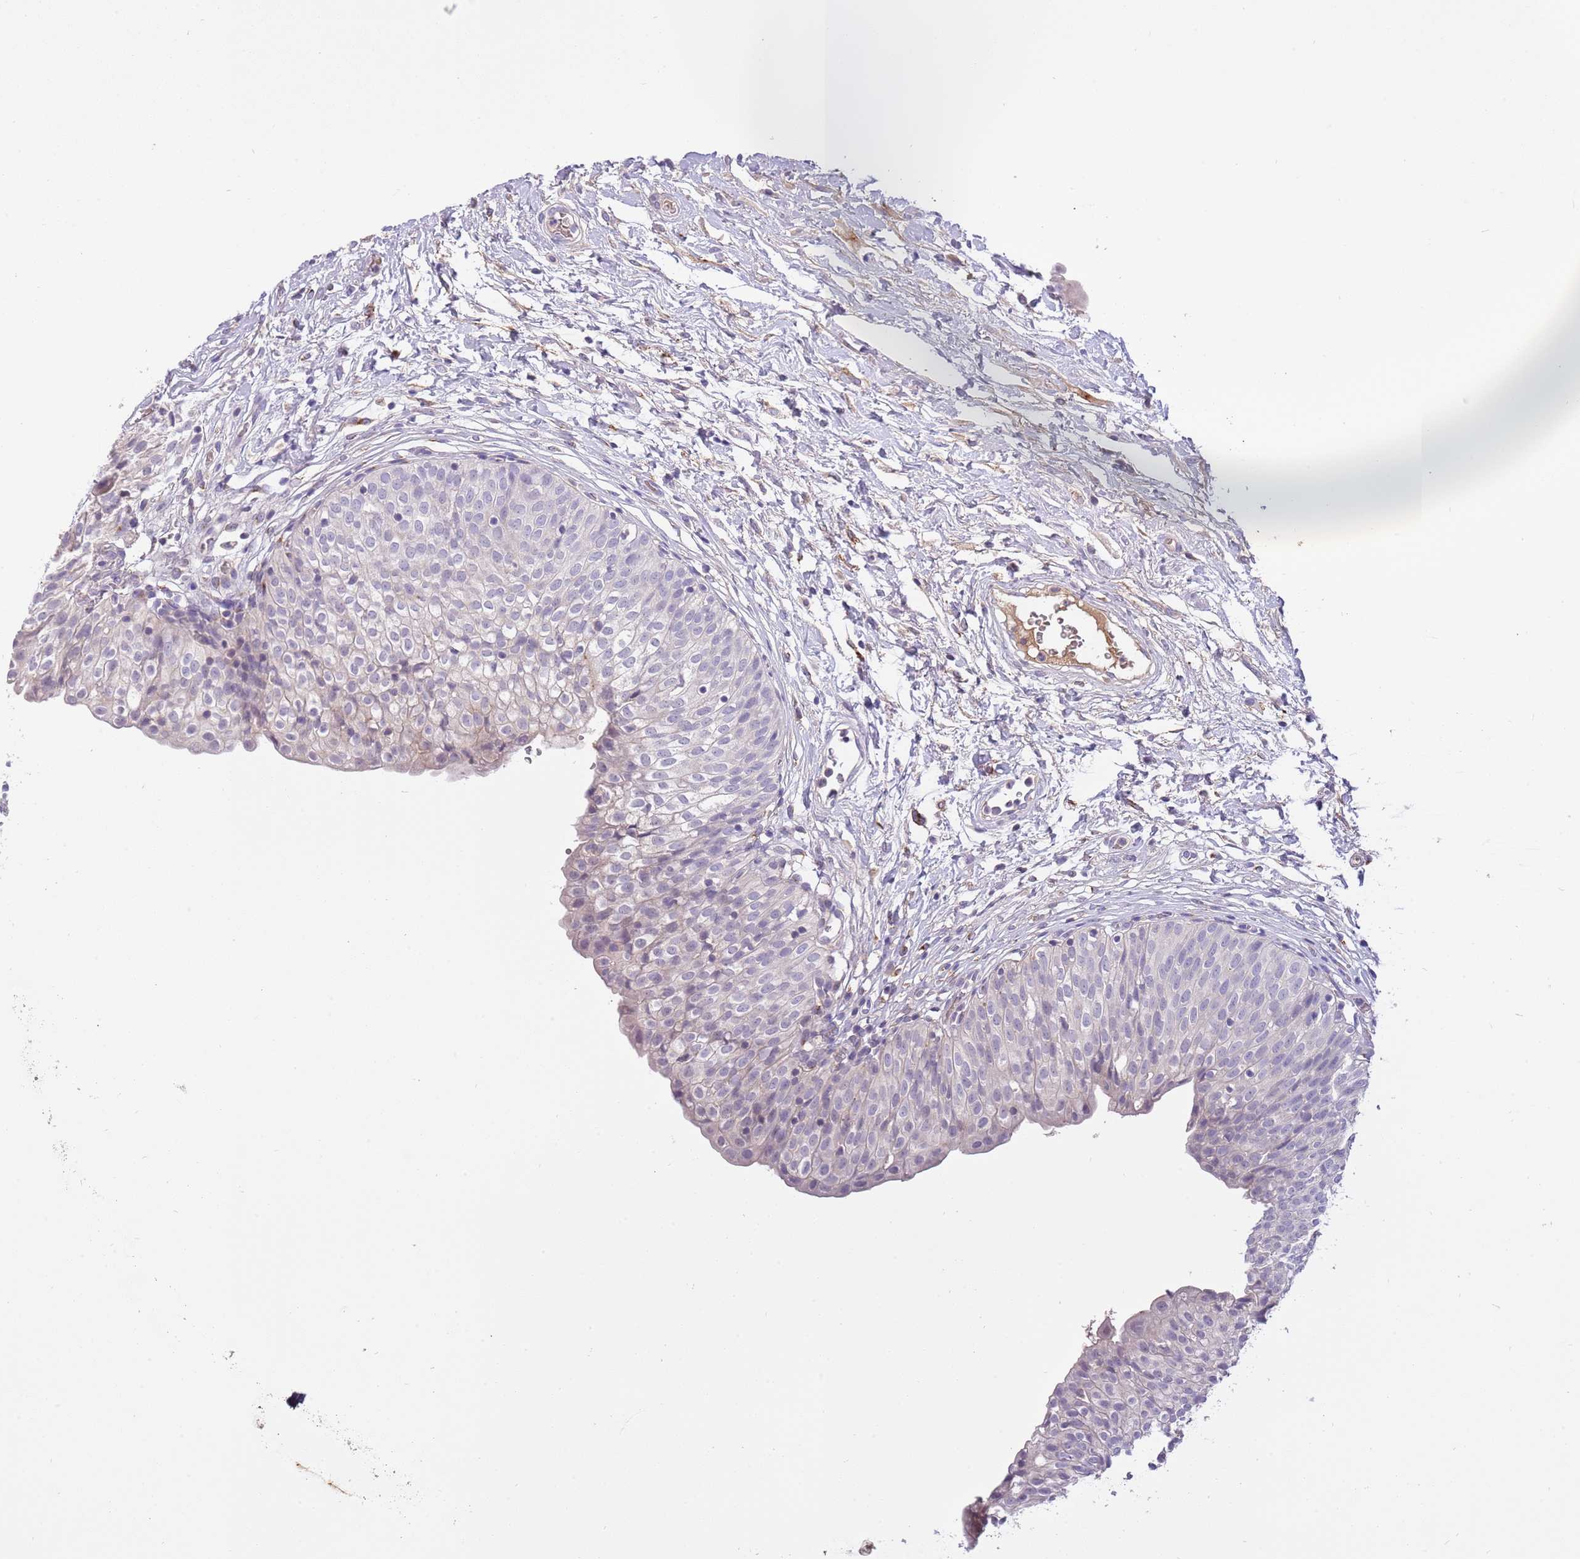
{"staining": {"intensity": "negative", "quantity": "none", "location": "none"}, "tissue": "urinary bladder", "cell_type": "Urothelial cells", "image_type": "normal", "snomed": [{"axis": "morphology", "description": "Normal tissue, NOS"}, {"axis": "topography", "description": "Urinary bladder"}], "caption": "Photomicrograph shows no protein positivity in urothelial cells of normal urinary bladder. (DAB immunohistochemistry (IHC) visualized using brightfield microscopy, high magnification).", "gene": "CFAP73", "patient": {"sex": "male", "age": 55}}